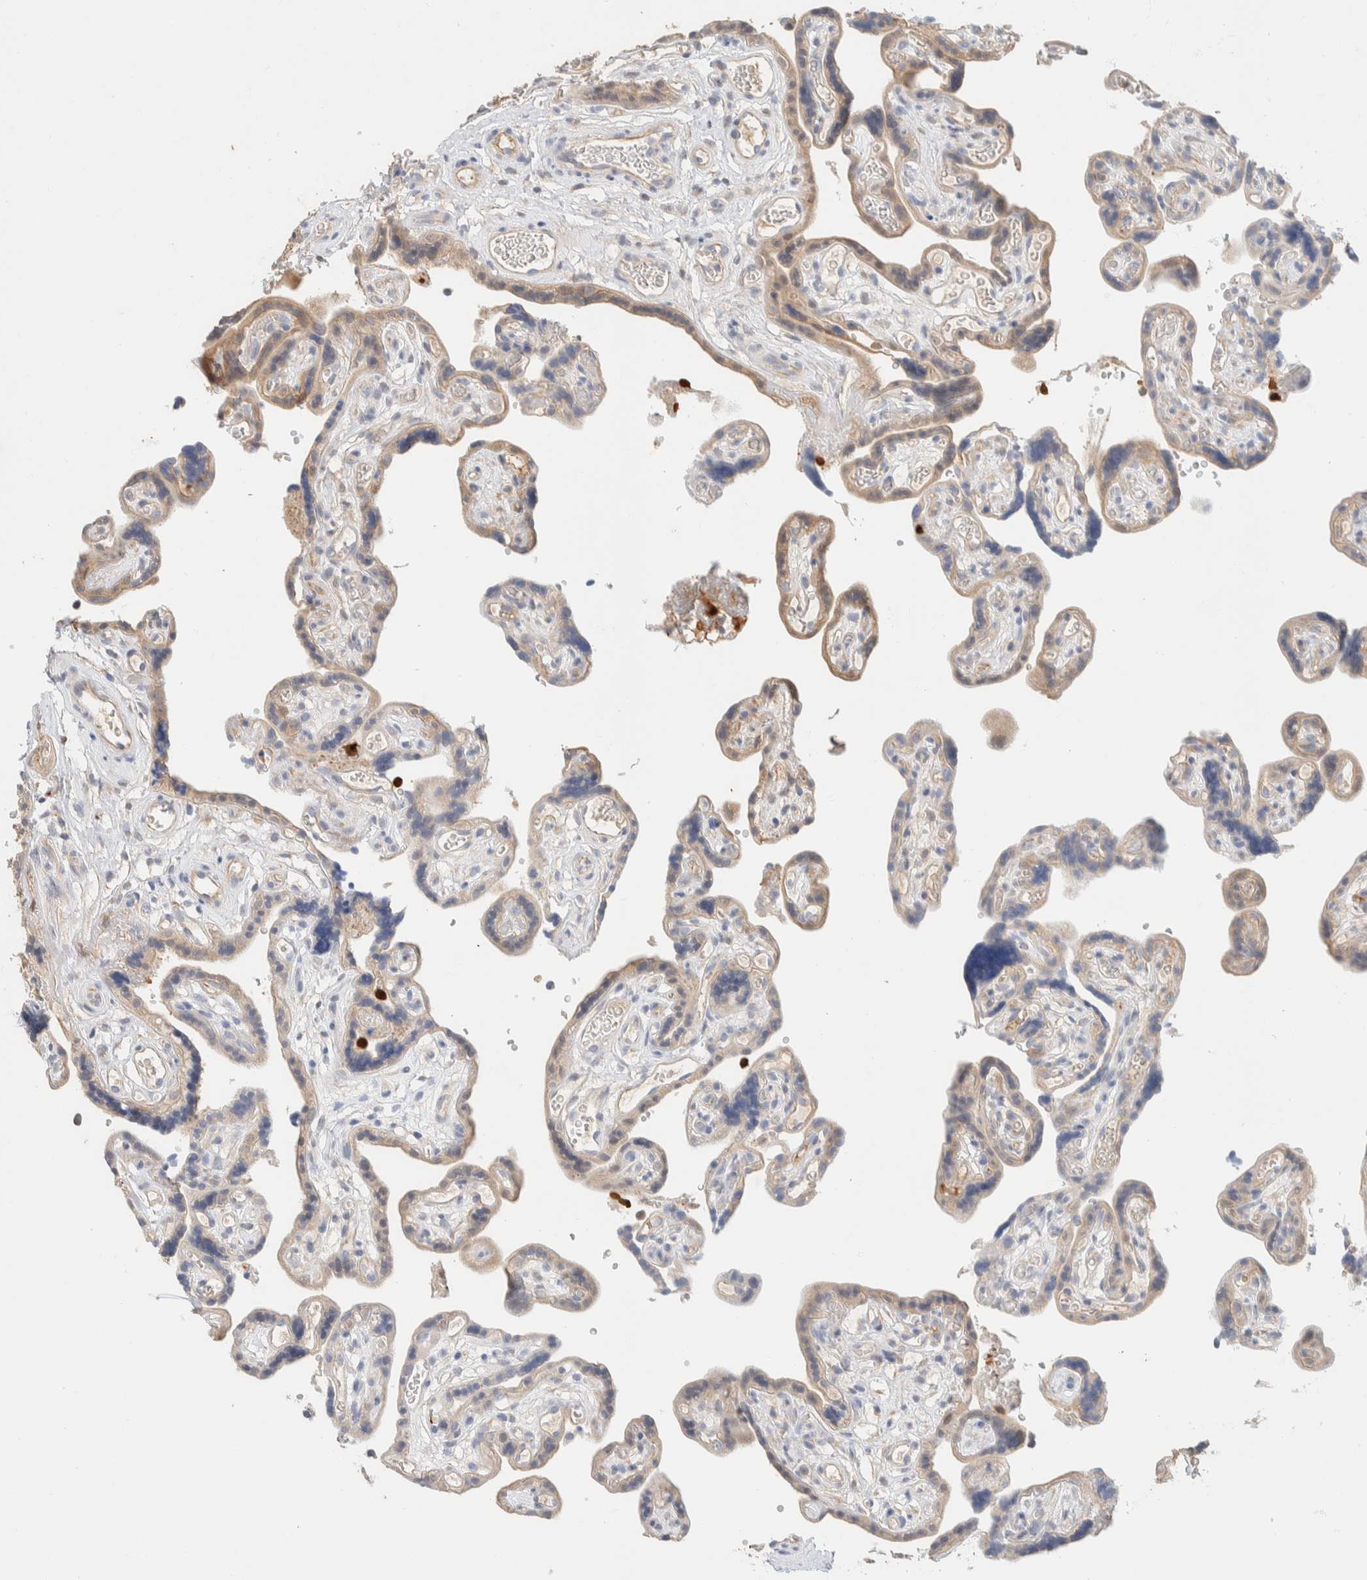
{"staining": {"intensity": "weak", "quantity": "25%-75%", "location": "cytoplasmic/membranous,nuclear"}, "tissue": "placenta", "cell_type": "Decidual cells", "image_type": "normal", "snomed": [{"axis": "morphology", "description": "Normal tissue, NOS"}, {"axis": "topography", "description": "Placenta"}], "caption": "A brown stain labels weak cytoplasmic/membranous,nuclear positivity of a protein in decidual cells of benign human placenta. The staining was performed using DAB (3,3'-diaminobenzidine), with brown indicating positive protein expression. Nuclei are stained blue with hematoxylin.", "gene": "SETD4", "patient": {"sex": "female", "age": 30}}